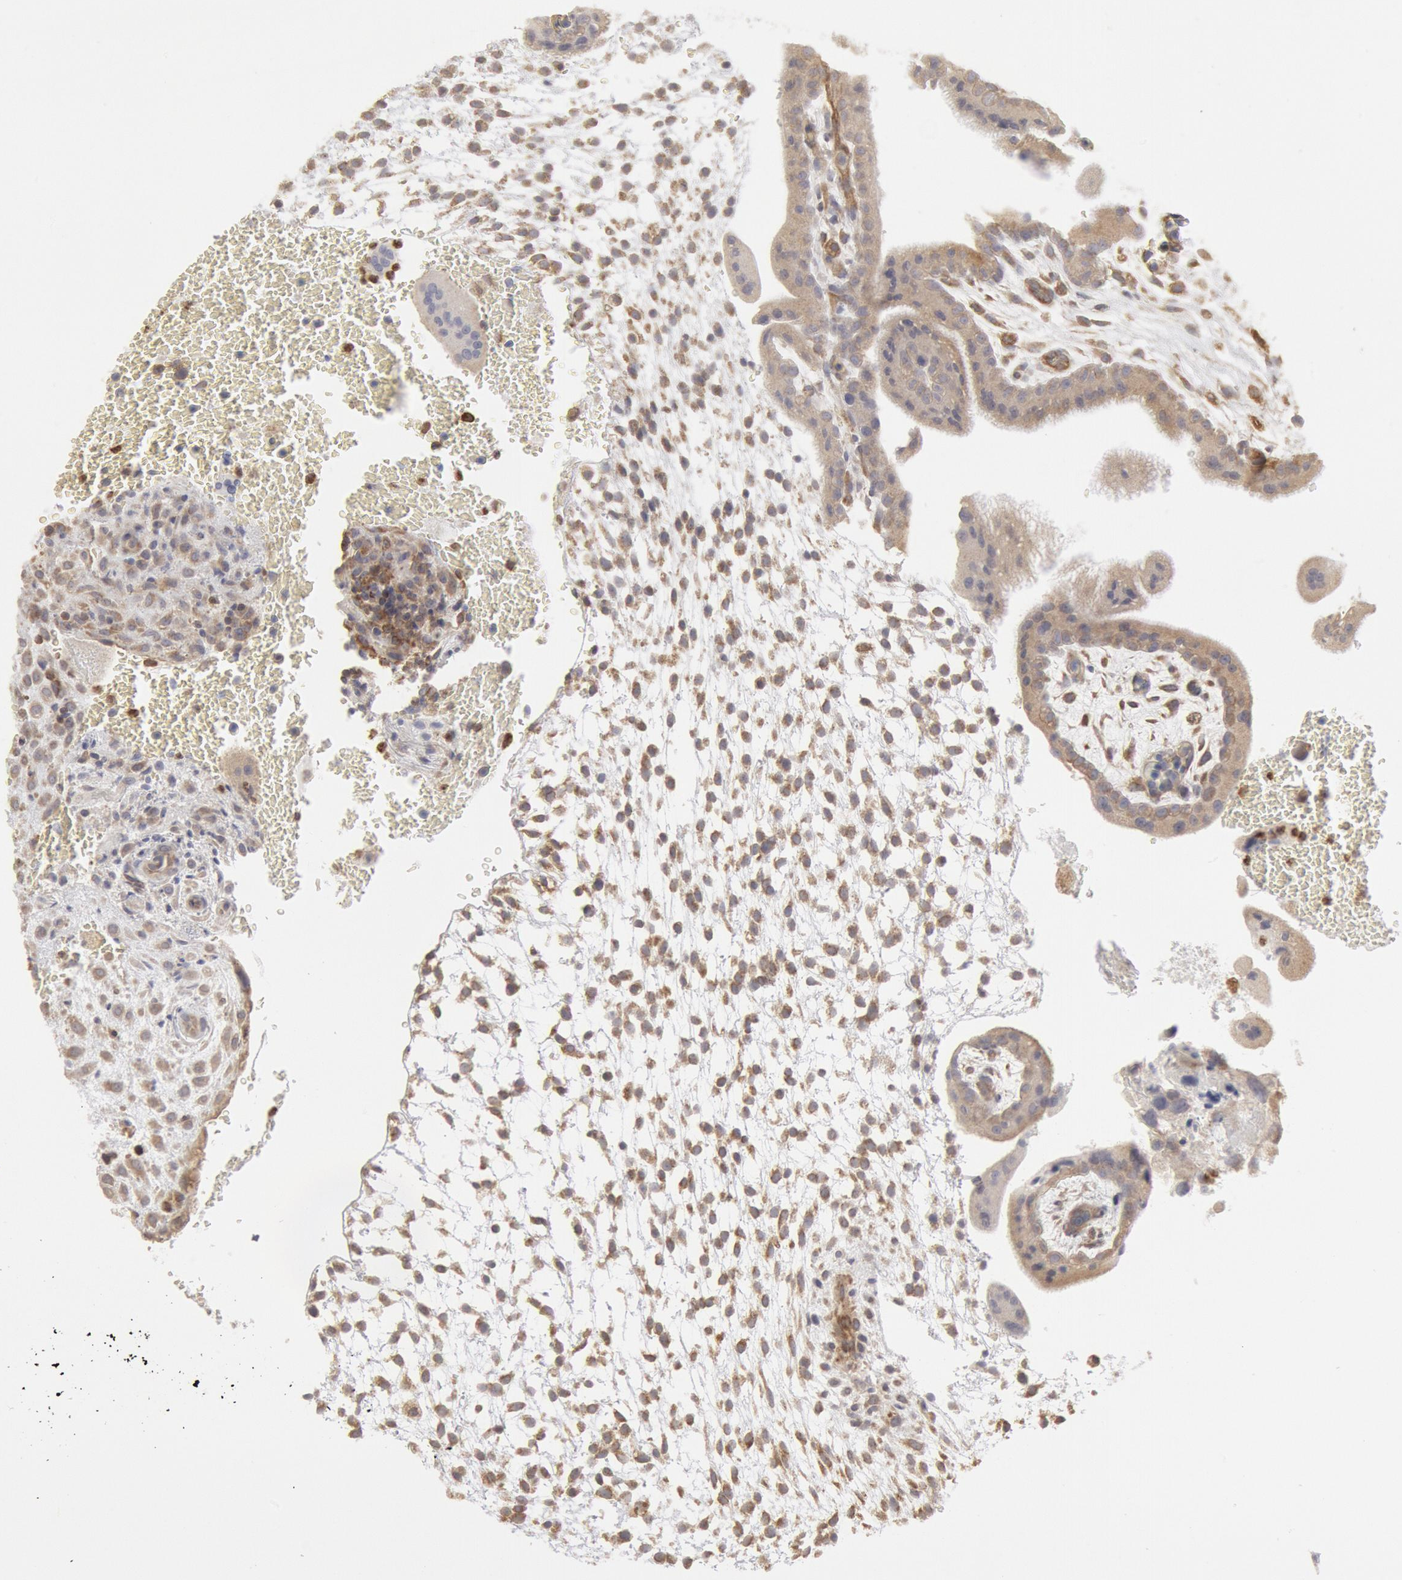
{"staining": {"intensity": "weak", "quantity": ">75%", "location": "cytoplasmic/membranous"}, "tissue": "placenta", "cell_type": "Decidual cells", "image_type": "normal", "snomed": [{"axis": "morphology", "description": "Normal tissue, NOS"}, {"axis": "topography", "description": "Placenta"}], "caption": "Immunohistochemistry (IHC) (DAB) staining of normal human placenta displays weak cytoplasmic/membranous protein staining in about >75% of decidual cells.", "gene": "OSBPL8", "patient": {"sex": "female", "age": 35}}